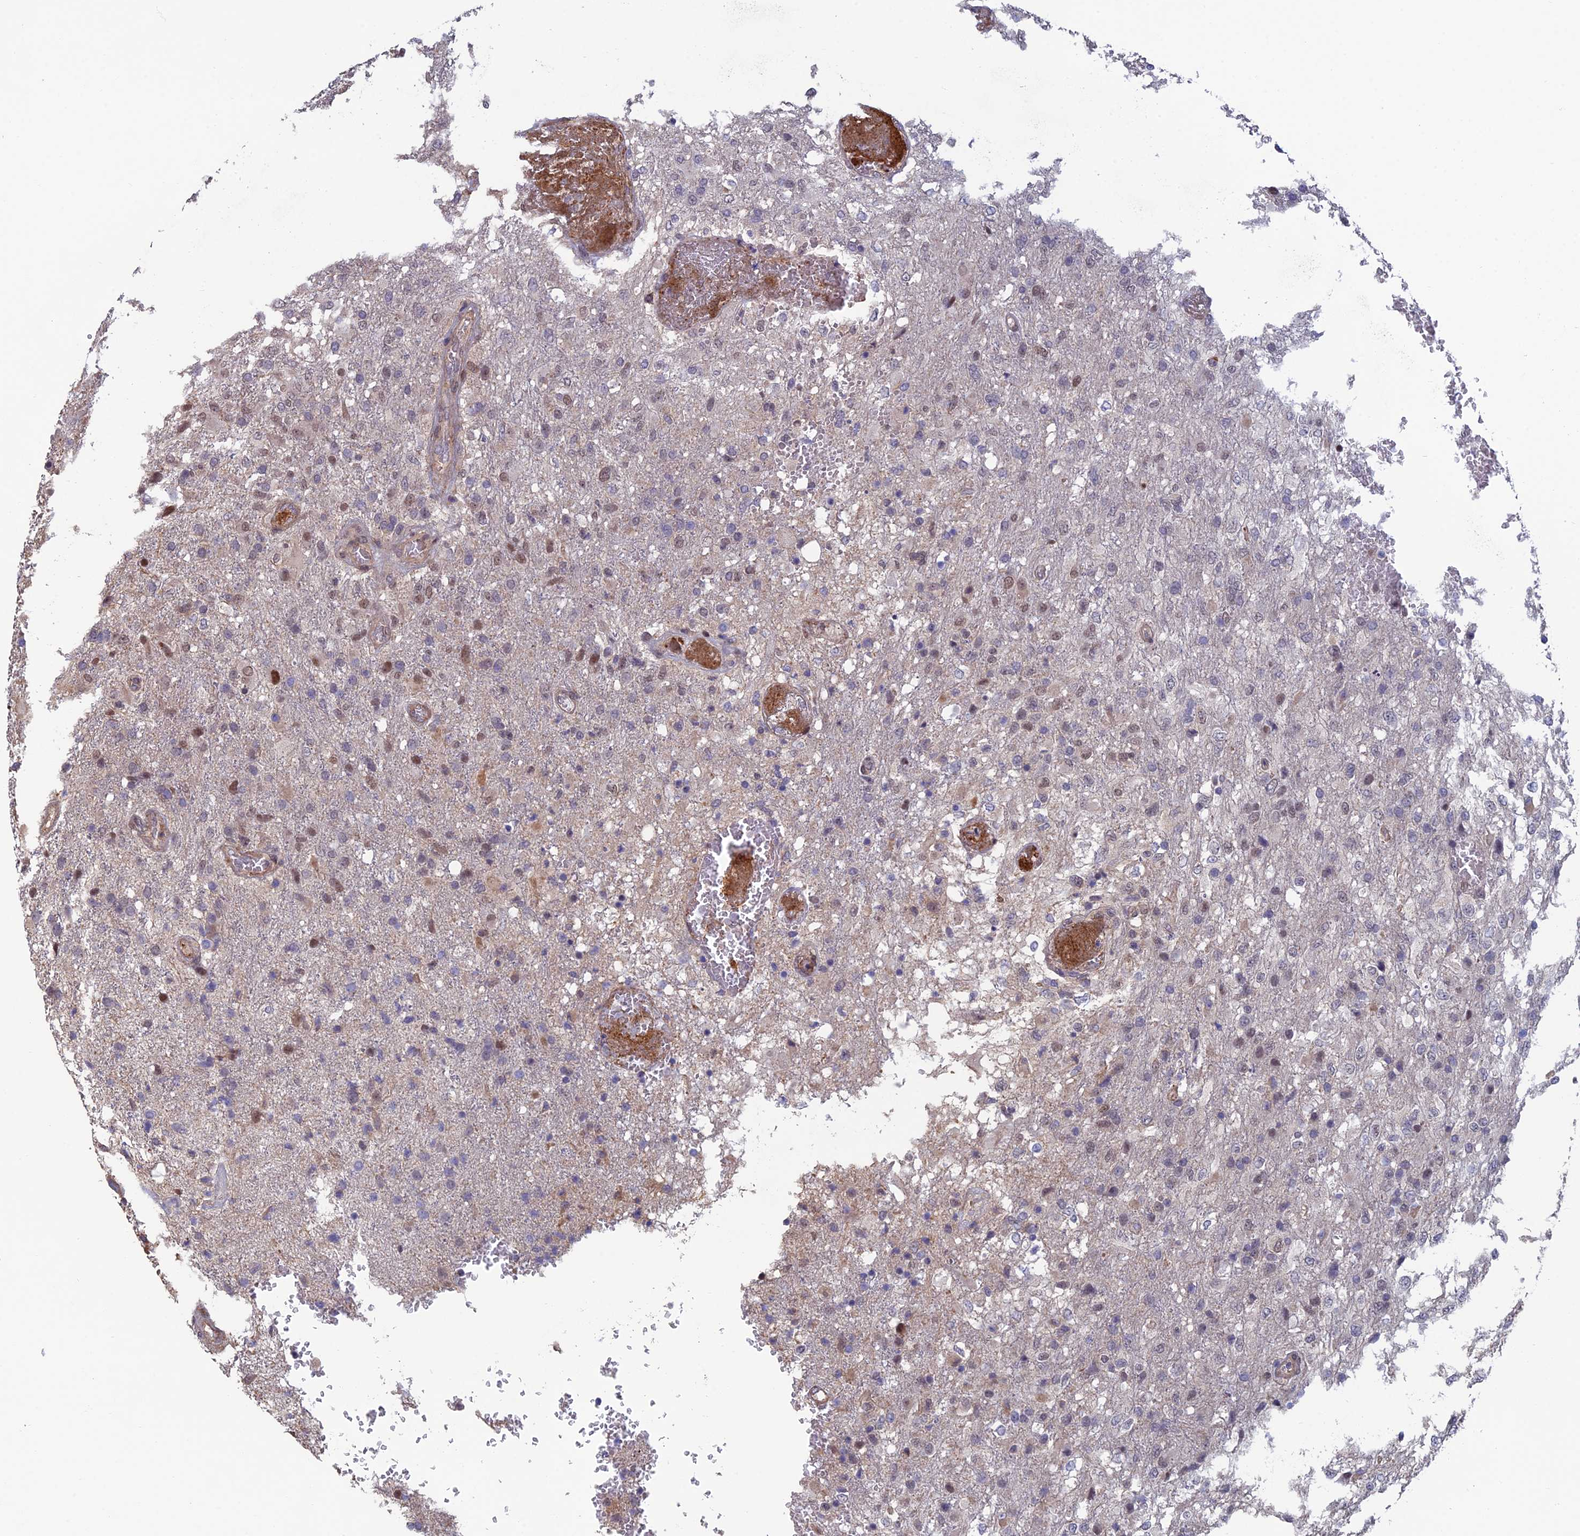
{"staining": {"intensity": "moderate", "quantity": "<25%", "location": "nuclear"}, "tissue": "glioma", "cell_type": "Tumor cells", "image_type": "cancer", "snomed": [{"axis": "morphology", "description": "Glioma, malignant, High grade"}, {"axis": "topography", "description": "Brain"}], "caption": "Malignant high-grade glioma stained with a brown dye reveals moderate nuclear positive expression in about <25% of tumor cells.", "gene": "CCDC183", "patient": {"sex": "female", "age": 74}}